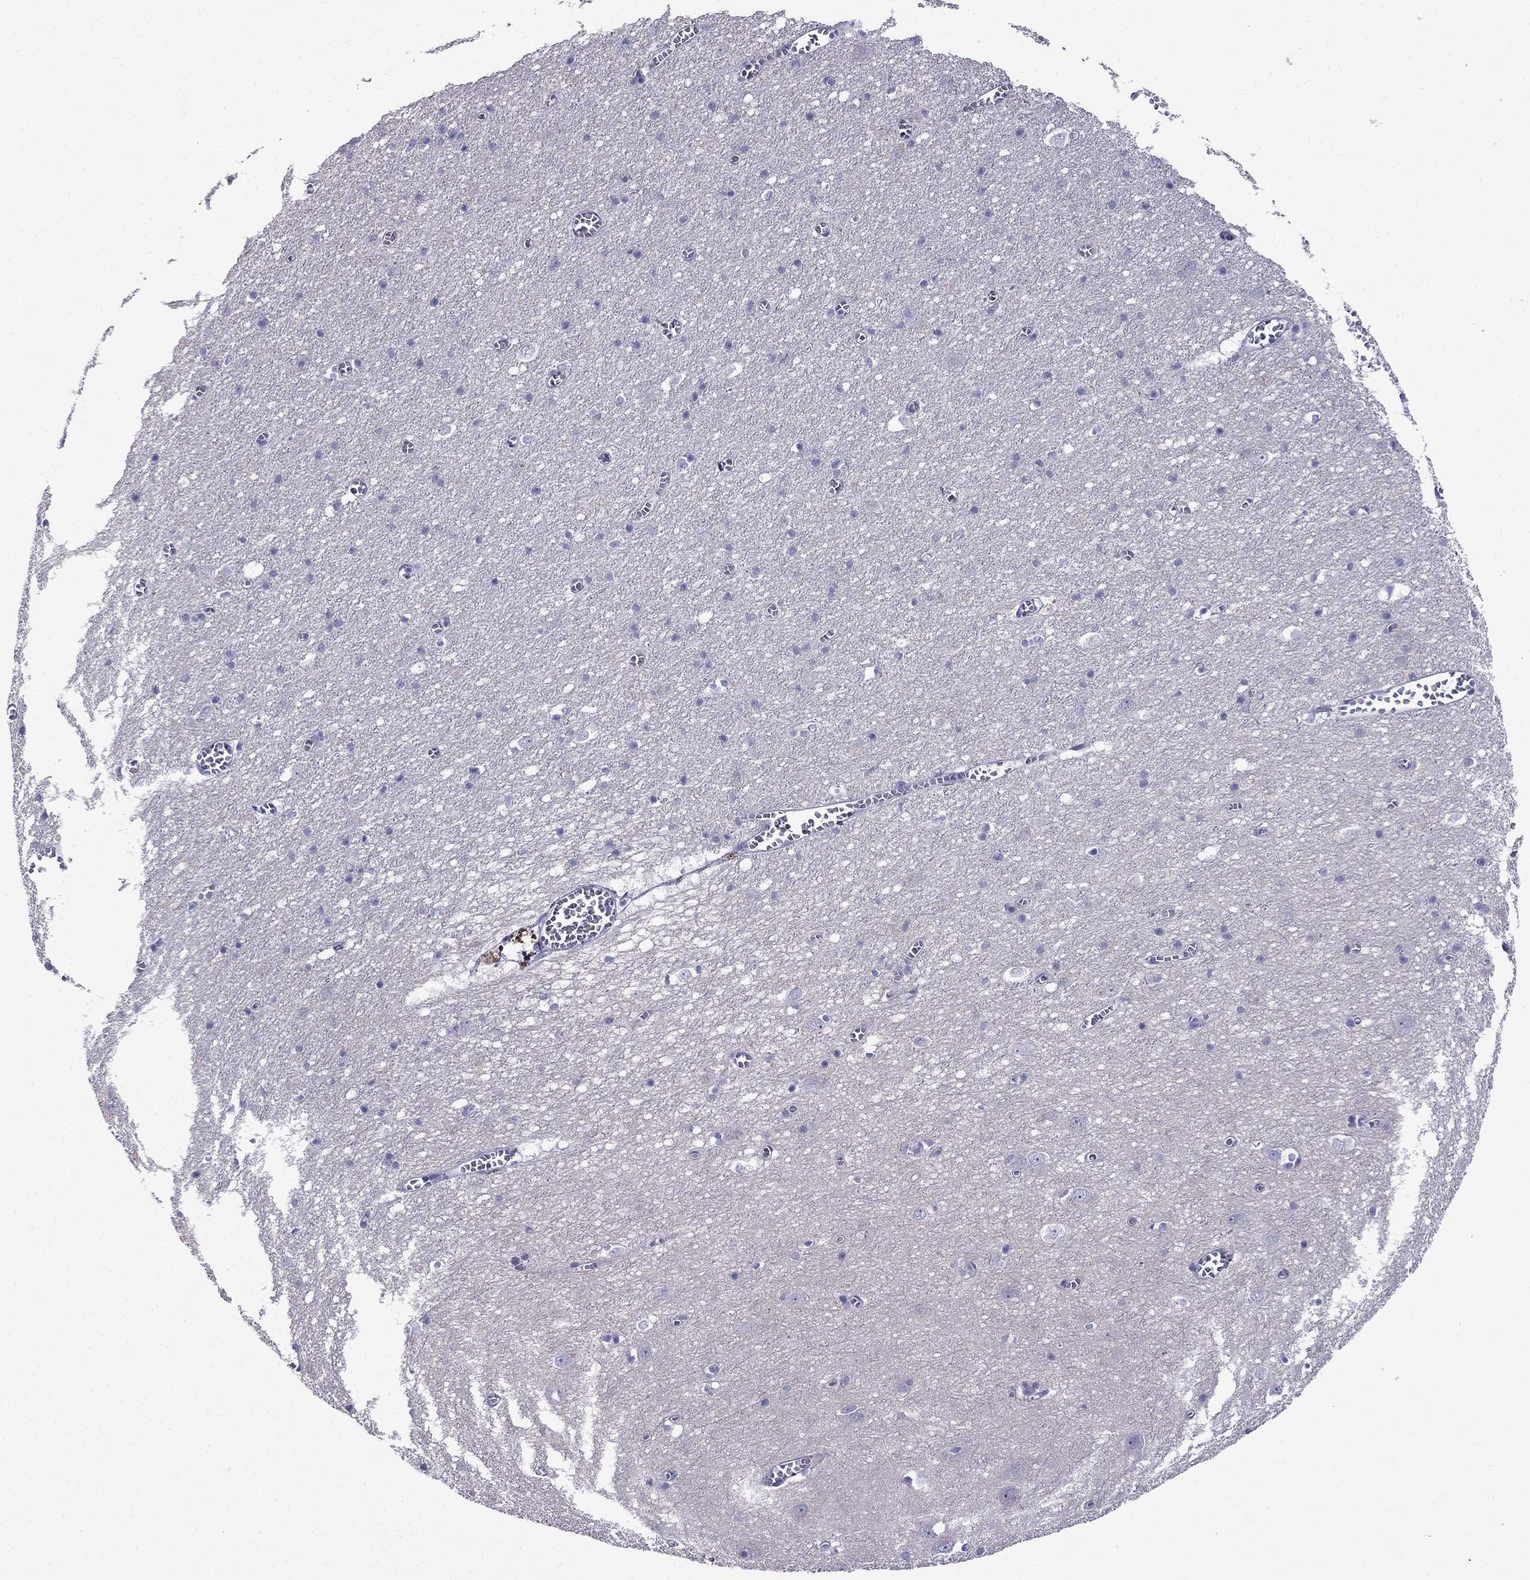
{"staining": {"intensity": "negative", "quantity": "none", "location": "none"}, "tissue": "cerebral cortex", "cell_type": "Endothelial cells", "image_type": "normal", "snomed": [{"axis": "morphology", "description": "Normal tissue, NOS"}, {"axis": "topography", "description": "Cerebral cortex"}], "caption": "This histopathology image is of normal cerebral cortex stained with immunohistochemistry to label a protein in brown with the nuclei are counter-stained blue. There is no staining in endothelial cells. The staining is performed using DAB (3,3'-diaminobenzidine) brown chromogen with nuclei counter-stained in using hematoxylin.", "gene": "PATE1", "patient": {"sex": "male", "age": 70}}